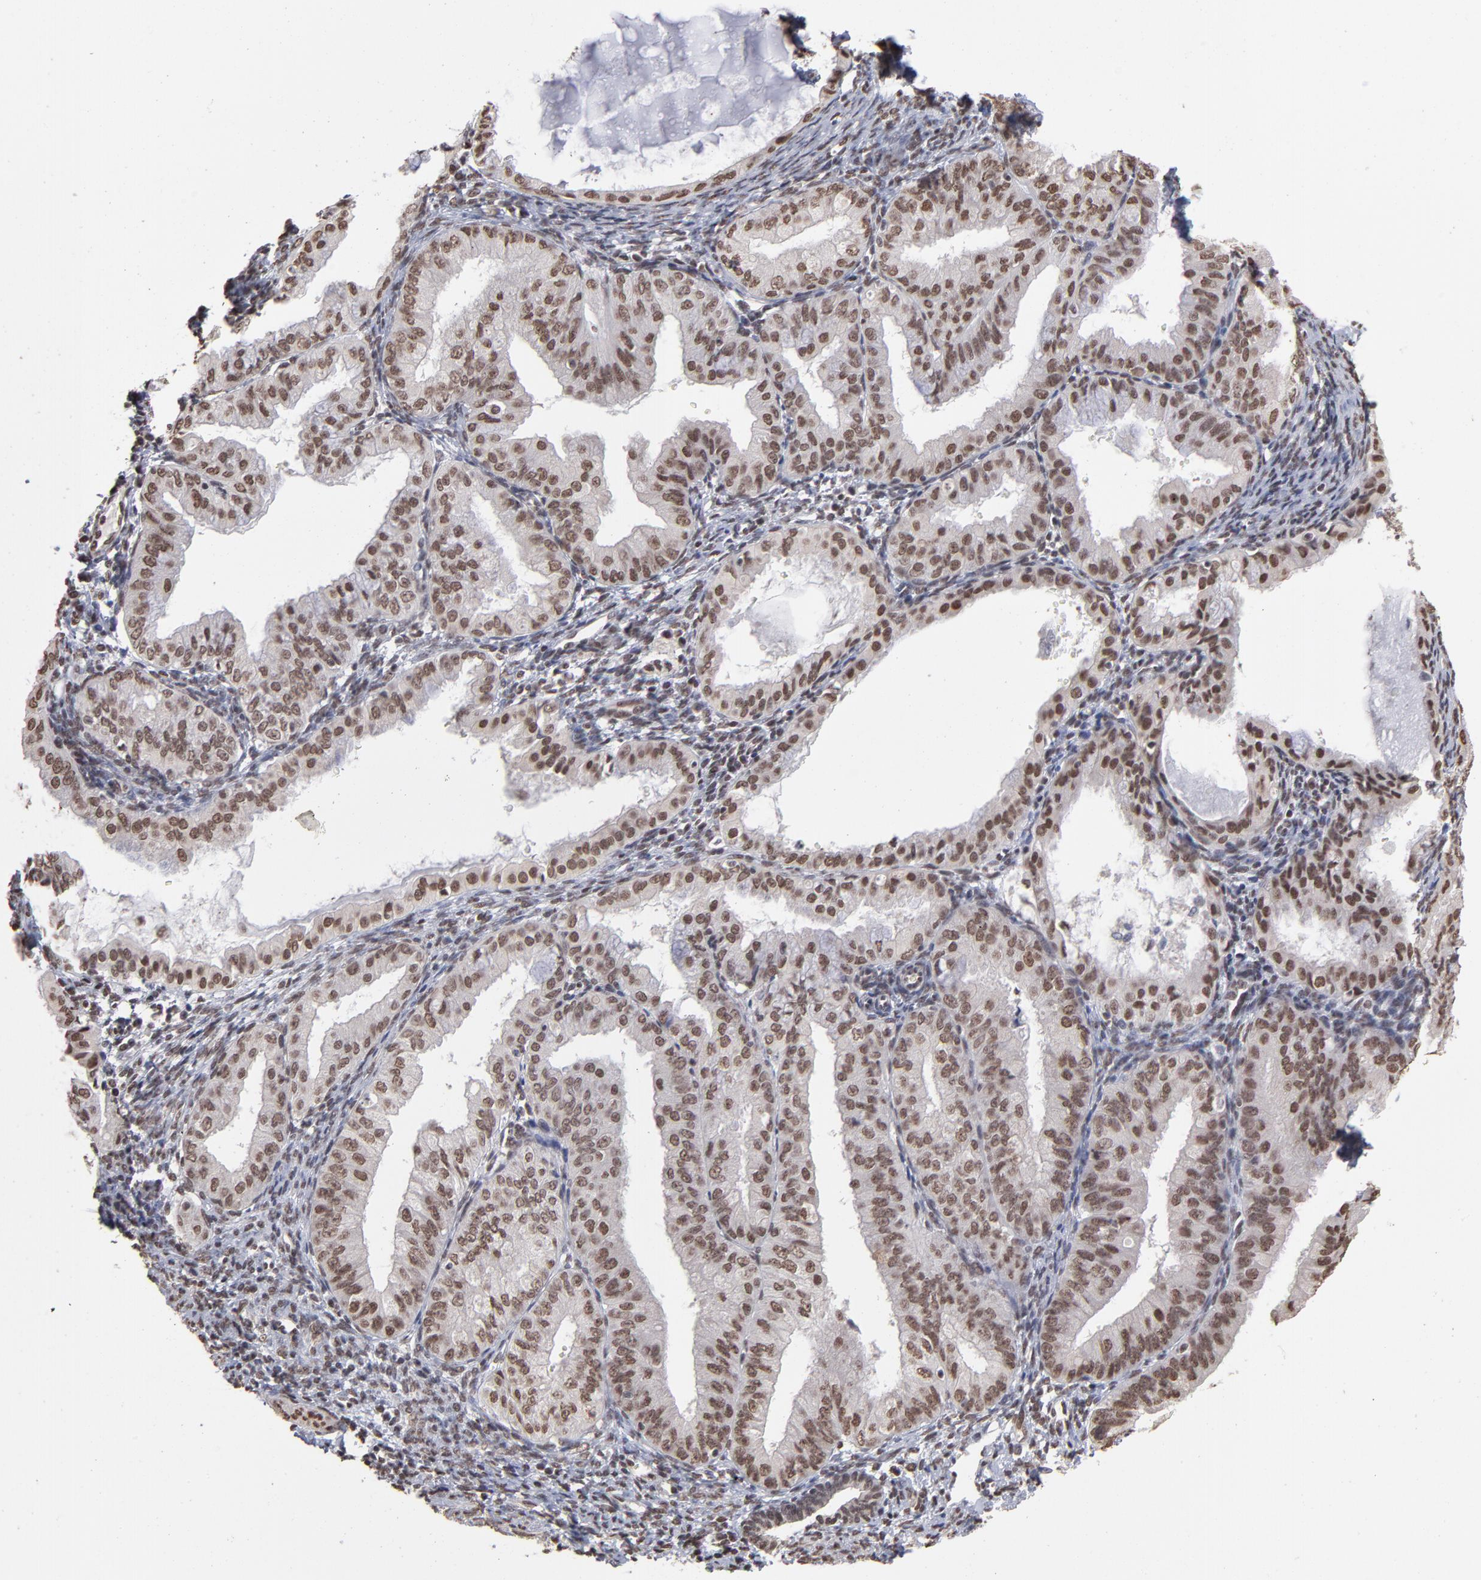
{"staining": {"intensity": "strong", "quantity": ">75%", "location": "nuclear"}, "tissue": "endometrial cancer", "cell_type": "Tumor cells", "image_type": "cancer", "snomed": [{"axis": "morphology", "description": "Adenocarcinoma, NOS"}, {"axis": "topography", "description": "Endometrium"}], "caption": "Immunohistochemistry photomicrograph of endometrial adenocarcinoma stained for a protein (brown), which displays high levels of strong nuclear staining in approximately >75% of tumor cells.", "gene": "ZNF3", "patient": {"sex": "female", "age": 76}}